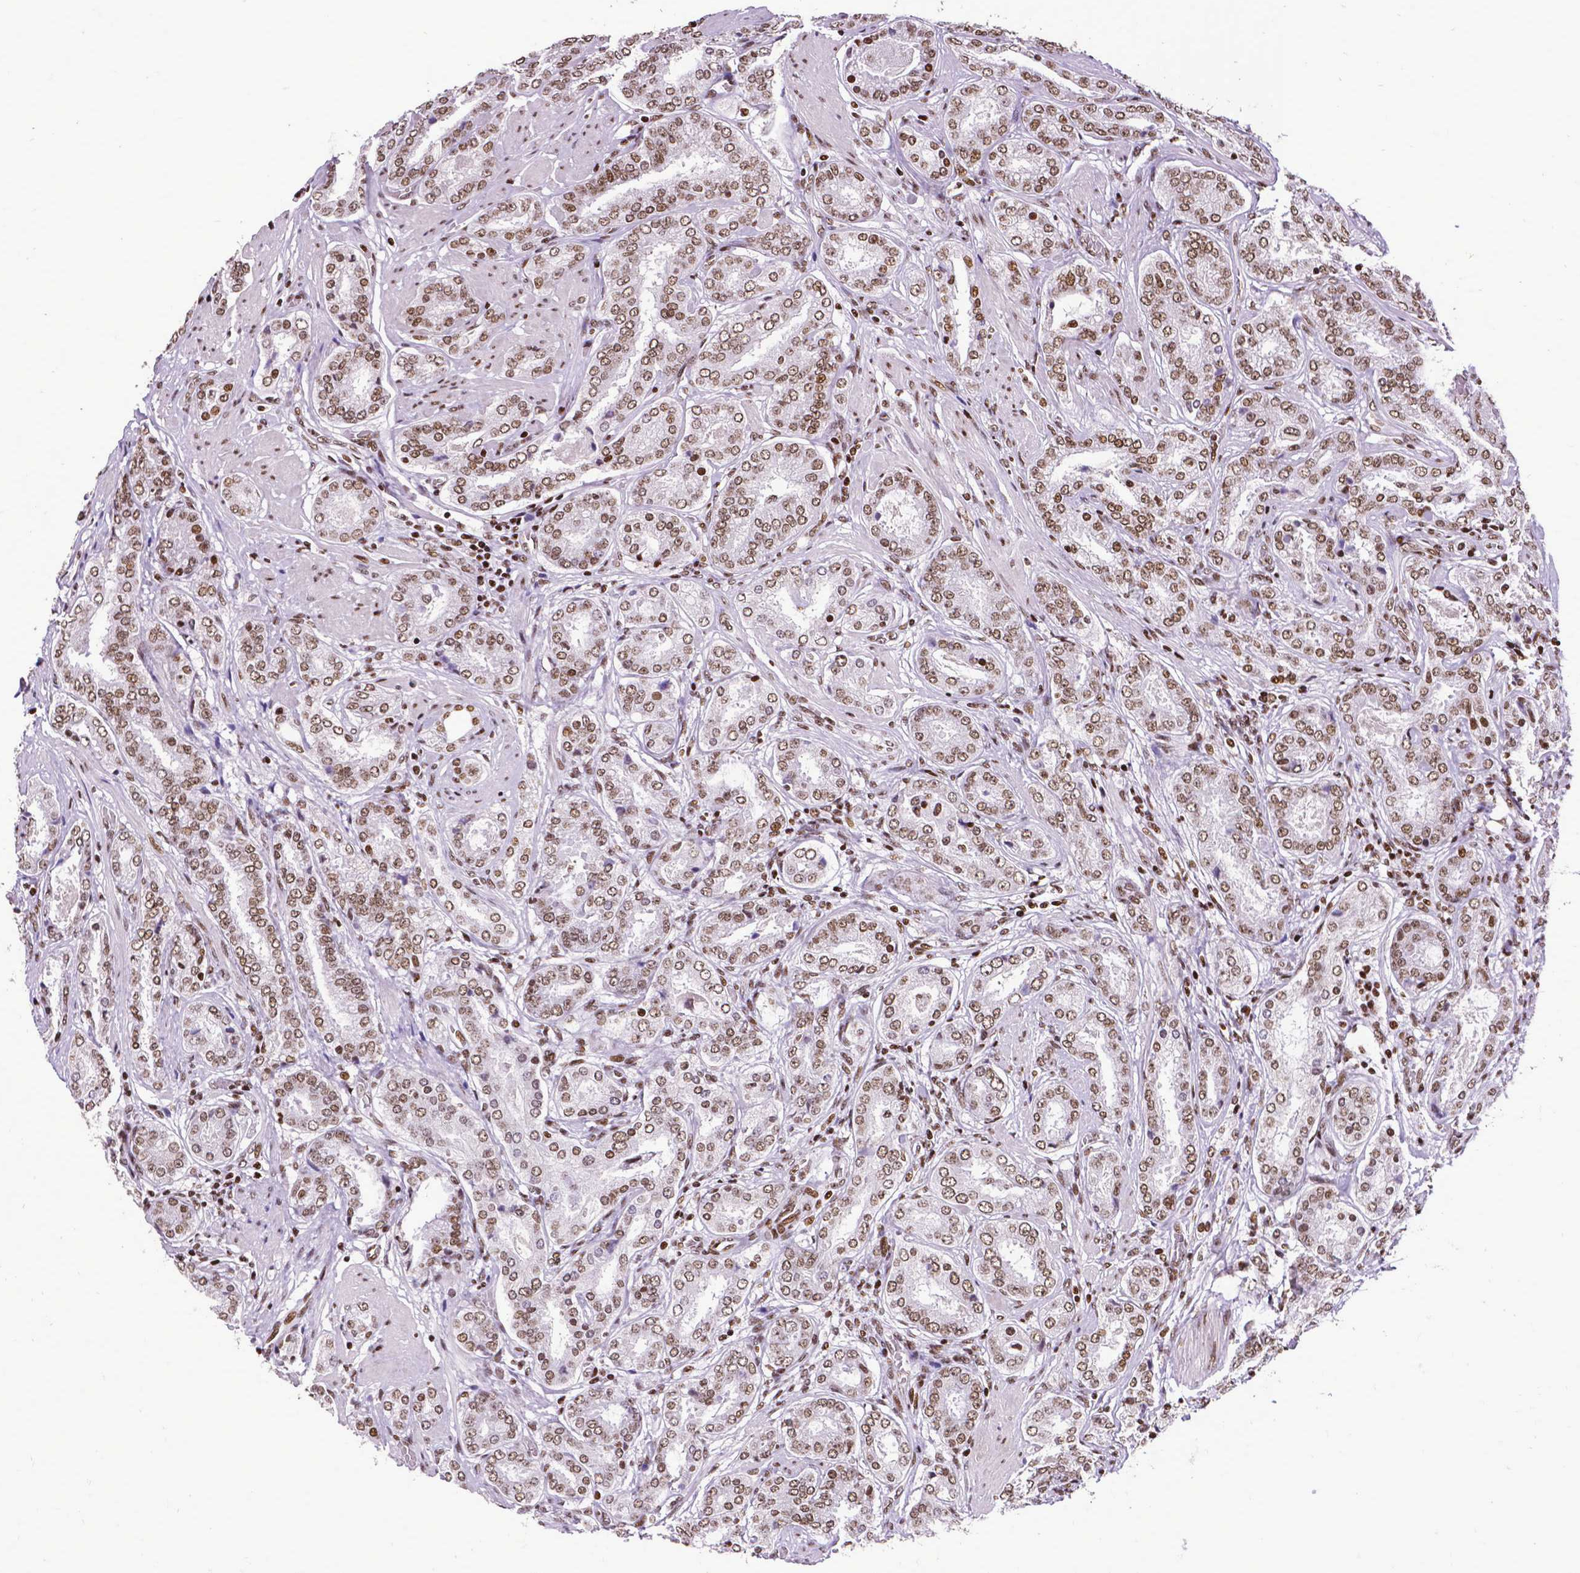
{"staining": {"intensity": "moderate", "quantity": ">75%", "location": "nuclear"}, "tissue": "prostate cancer", "cell_type": "Tumor cells", "image_type": "cancer", "snomed": [{"axis": "morphology", "description": "Adenocarcinoma, High grade"}, {"axis": "topography", "description": "Prostate"}], "caption": "A medium amount of moderate nuclear positivity is identified in about >75% of tumor cells in high-grade adenocarcinoma (prostate) tissue.", "gene": "CTCF", "patient": {"sex": "male", "age": 63}}